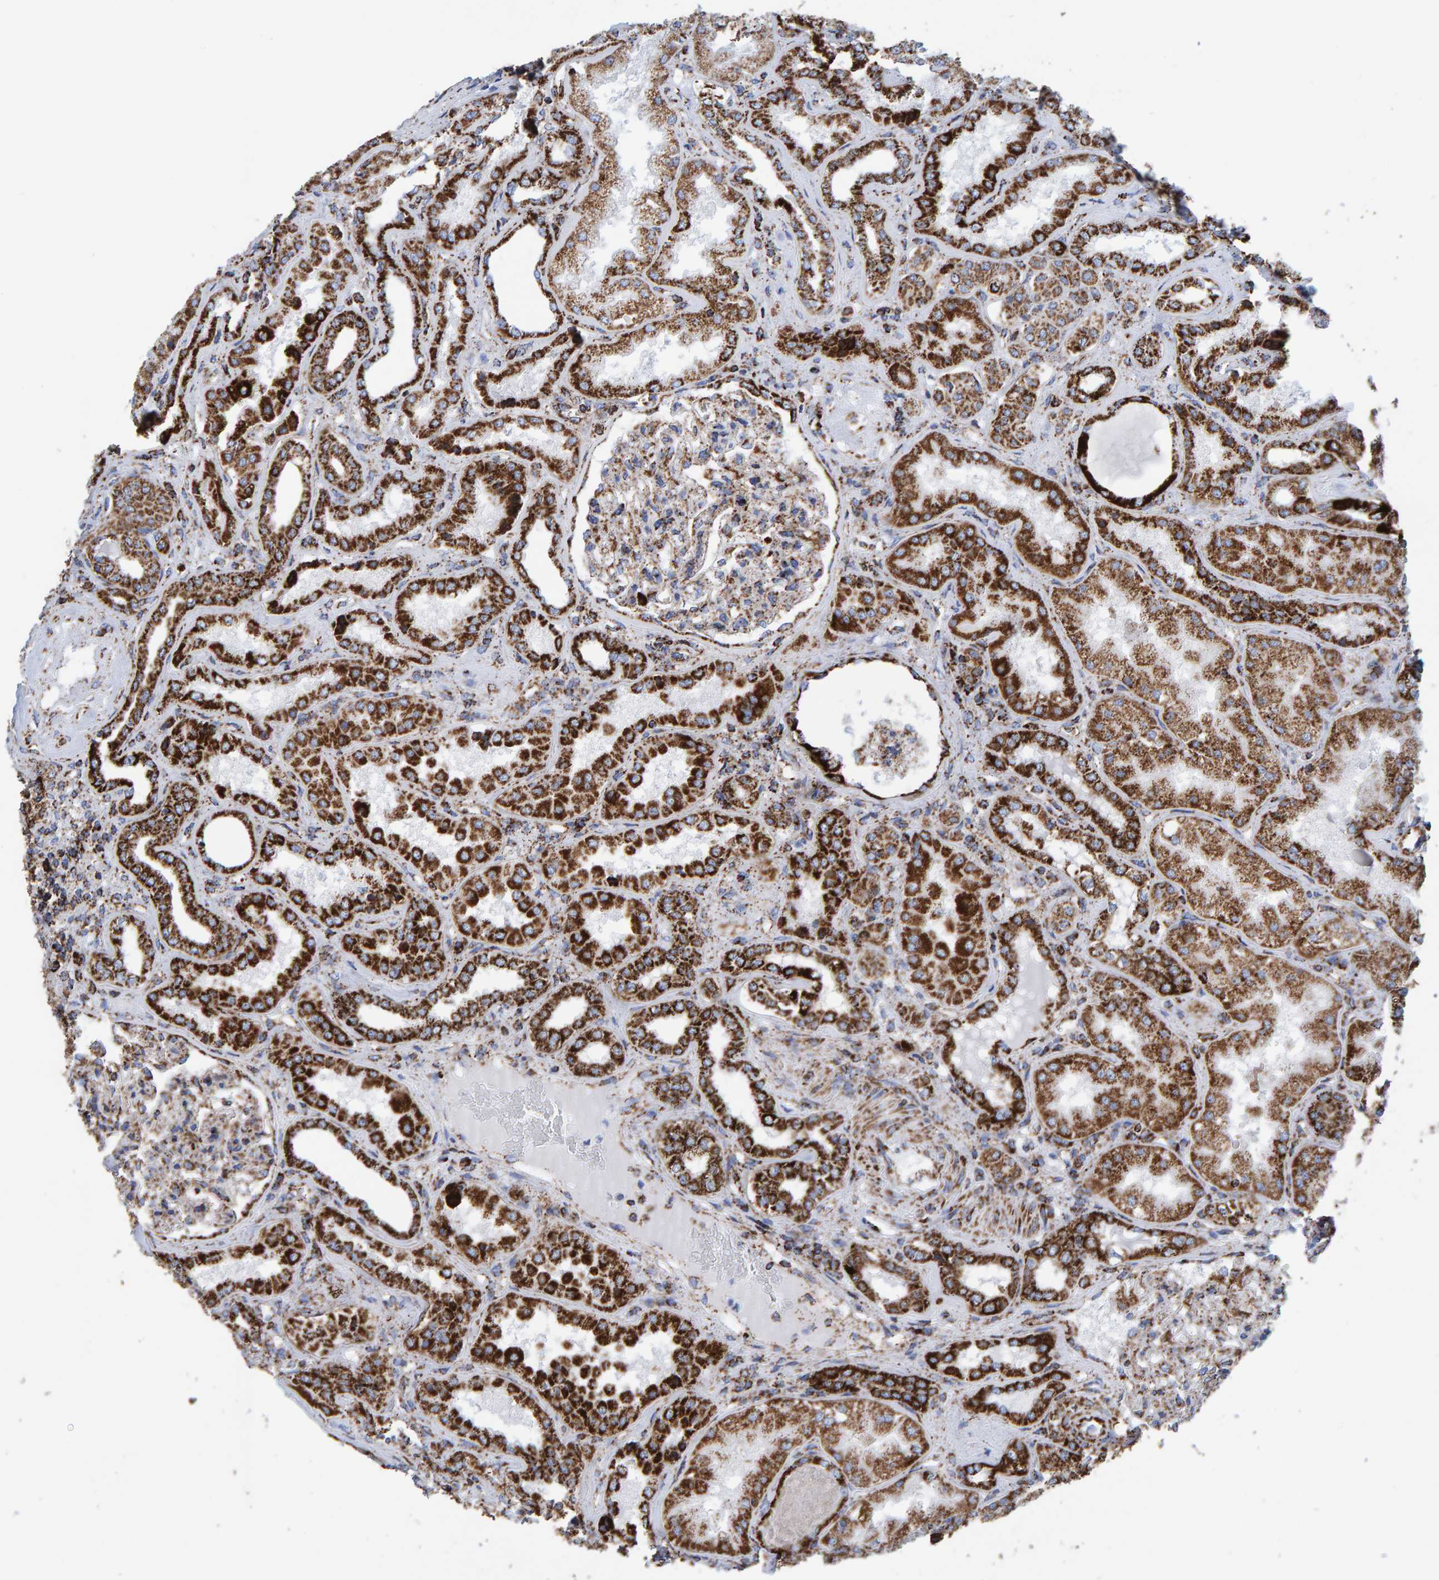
{"staining": {"intensity": "moderate", "quantity": ">75%", "location": "cytoplasmic/membranous"}, "tissue": "kidney", "cell_type": "Cells in glomeruli", "image_type": "normal", "snomed": [{"axis": "morphology", "description": "Normal tissue, NOS"}, {"axis": "topography", "description": "Kidney"}], "caption": "About >75% of cells in glomeruli in benign kidney display moderate cytoplasmic/membranous protein expression as visualized by brown immunohistochemical staining.", "gene": "ENSG00000262660", "patient": {"sex": "female", "age": 56}}